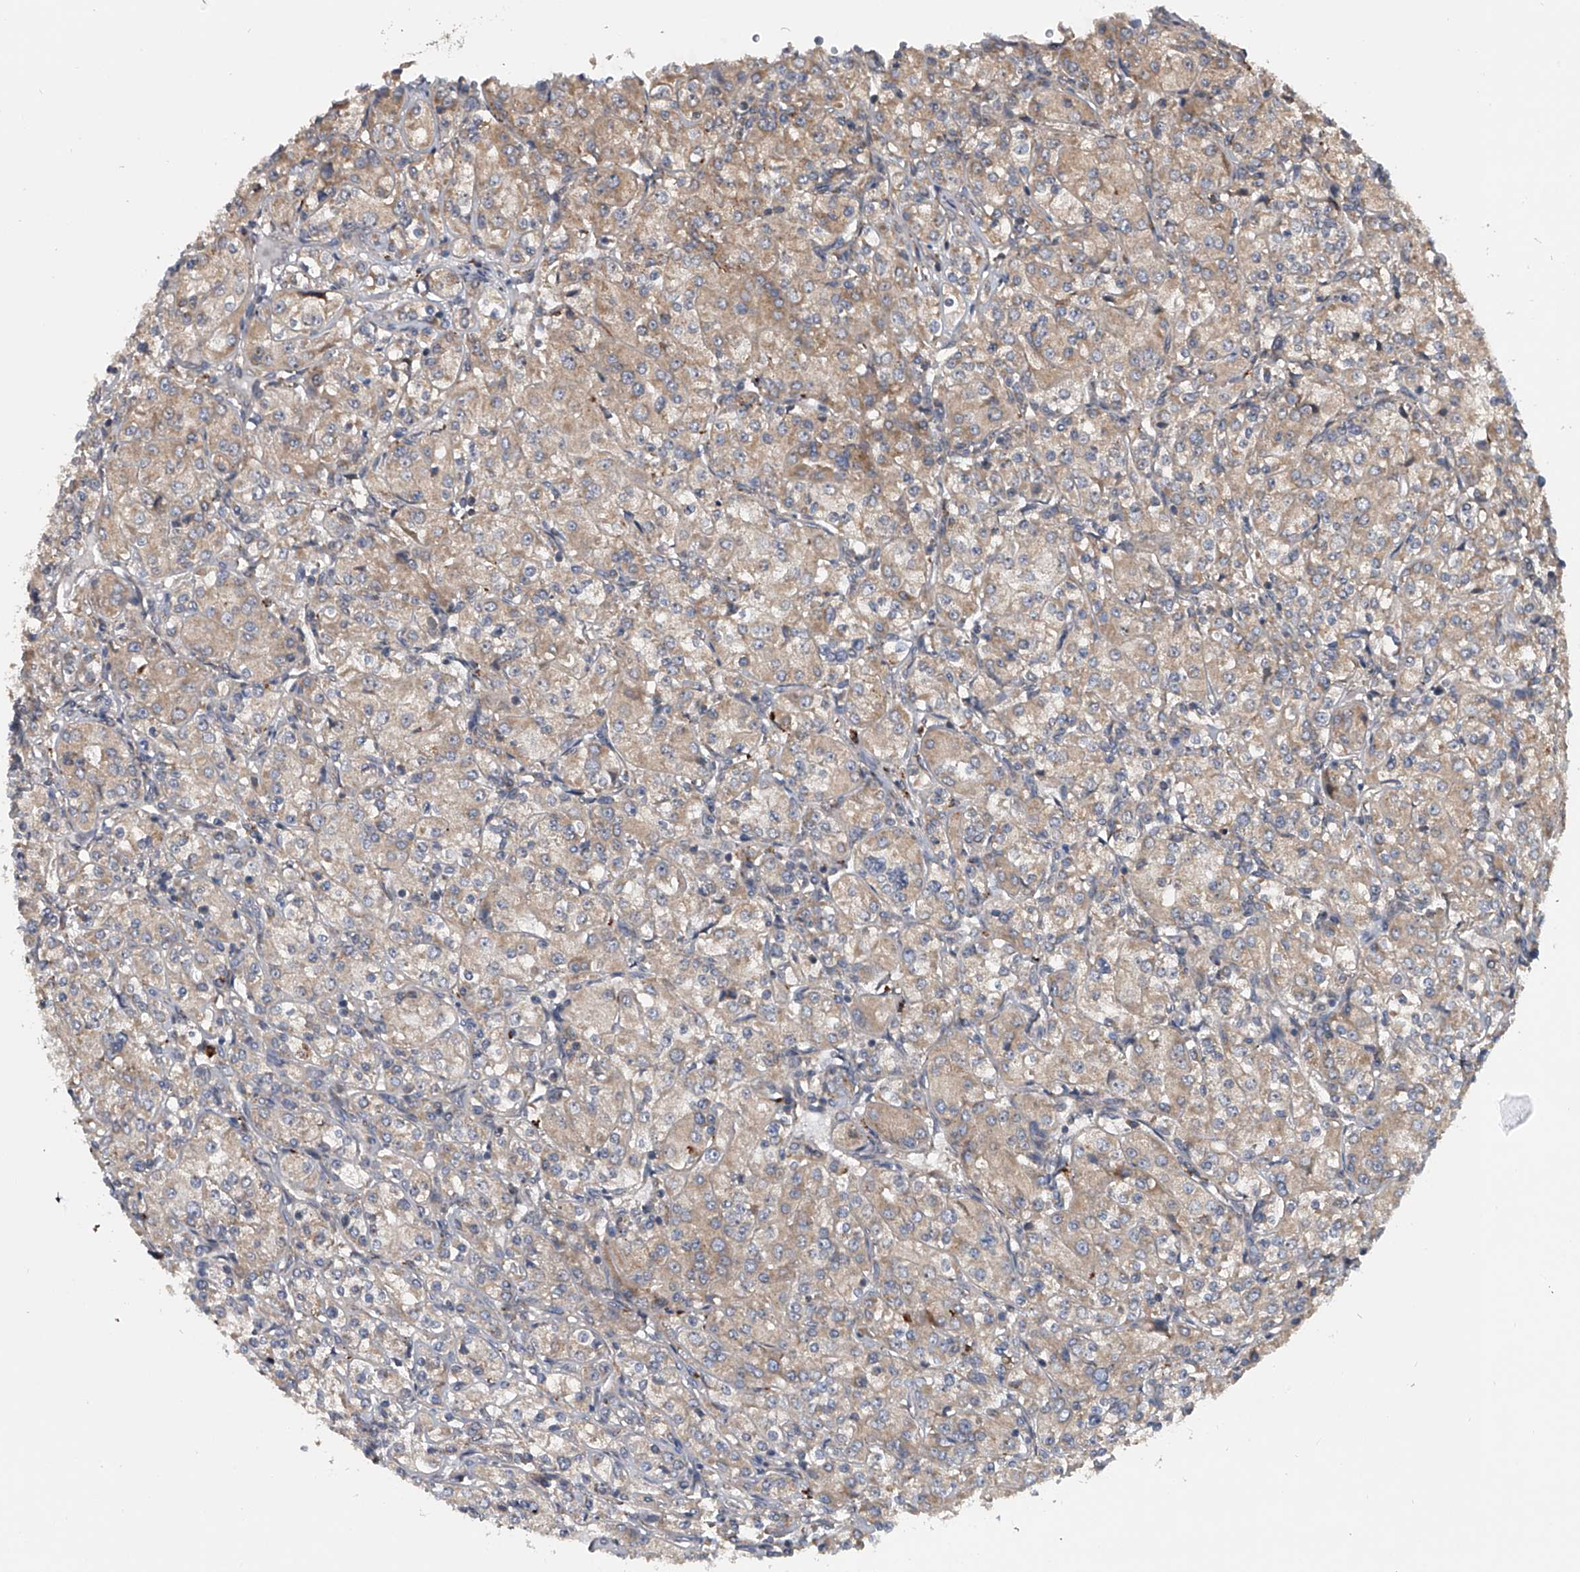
{"staining": {"intensity": "weak", "quantity": "<25%", "location": "cytoplasmic/membranous"}, "tissue": "renal cancer", "cell_type": "Tumor cells", "image_type": "cancer", "snomed": [{"axis": "morphology", "description": "Adenocarcinoma, NOS"}, {"axis": "topography", "description": "Kidney"}], "caption": "An image of renal cancer (adenocarcinoma) stained for a protein shows no brown staining in tumor cells.", "gene": "GEMIN8", "patient": {"sex": "male", "age": 77}}